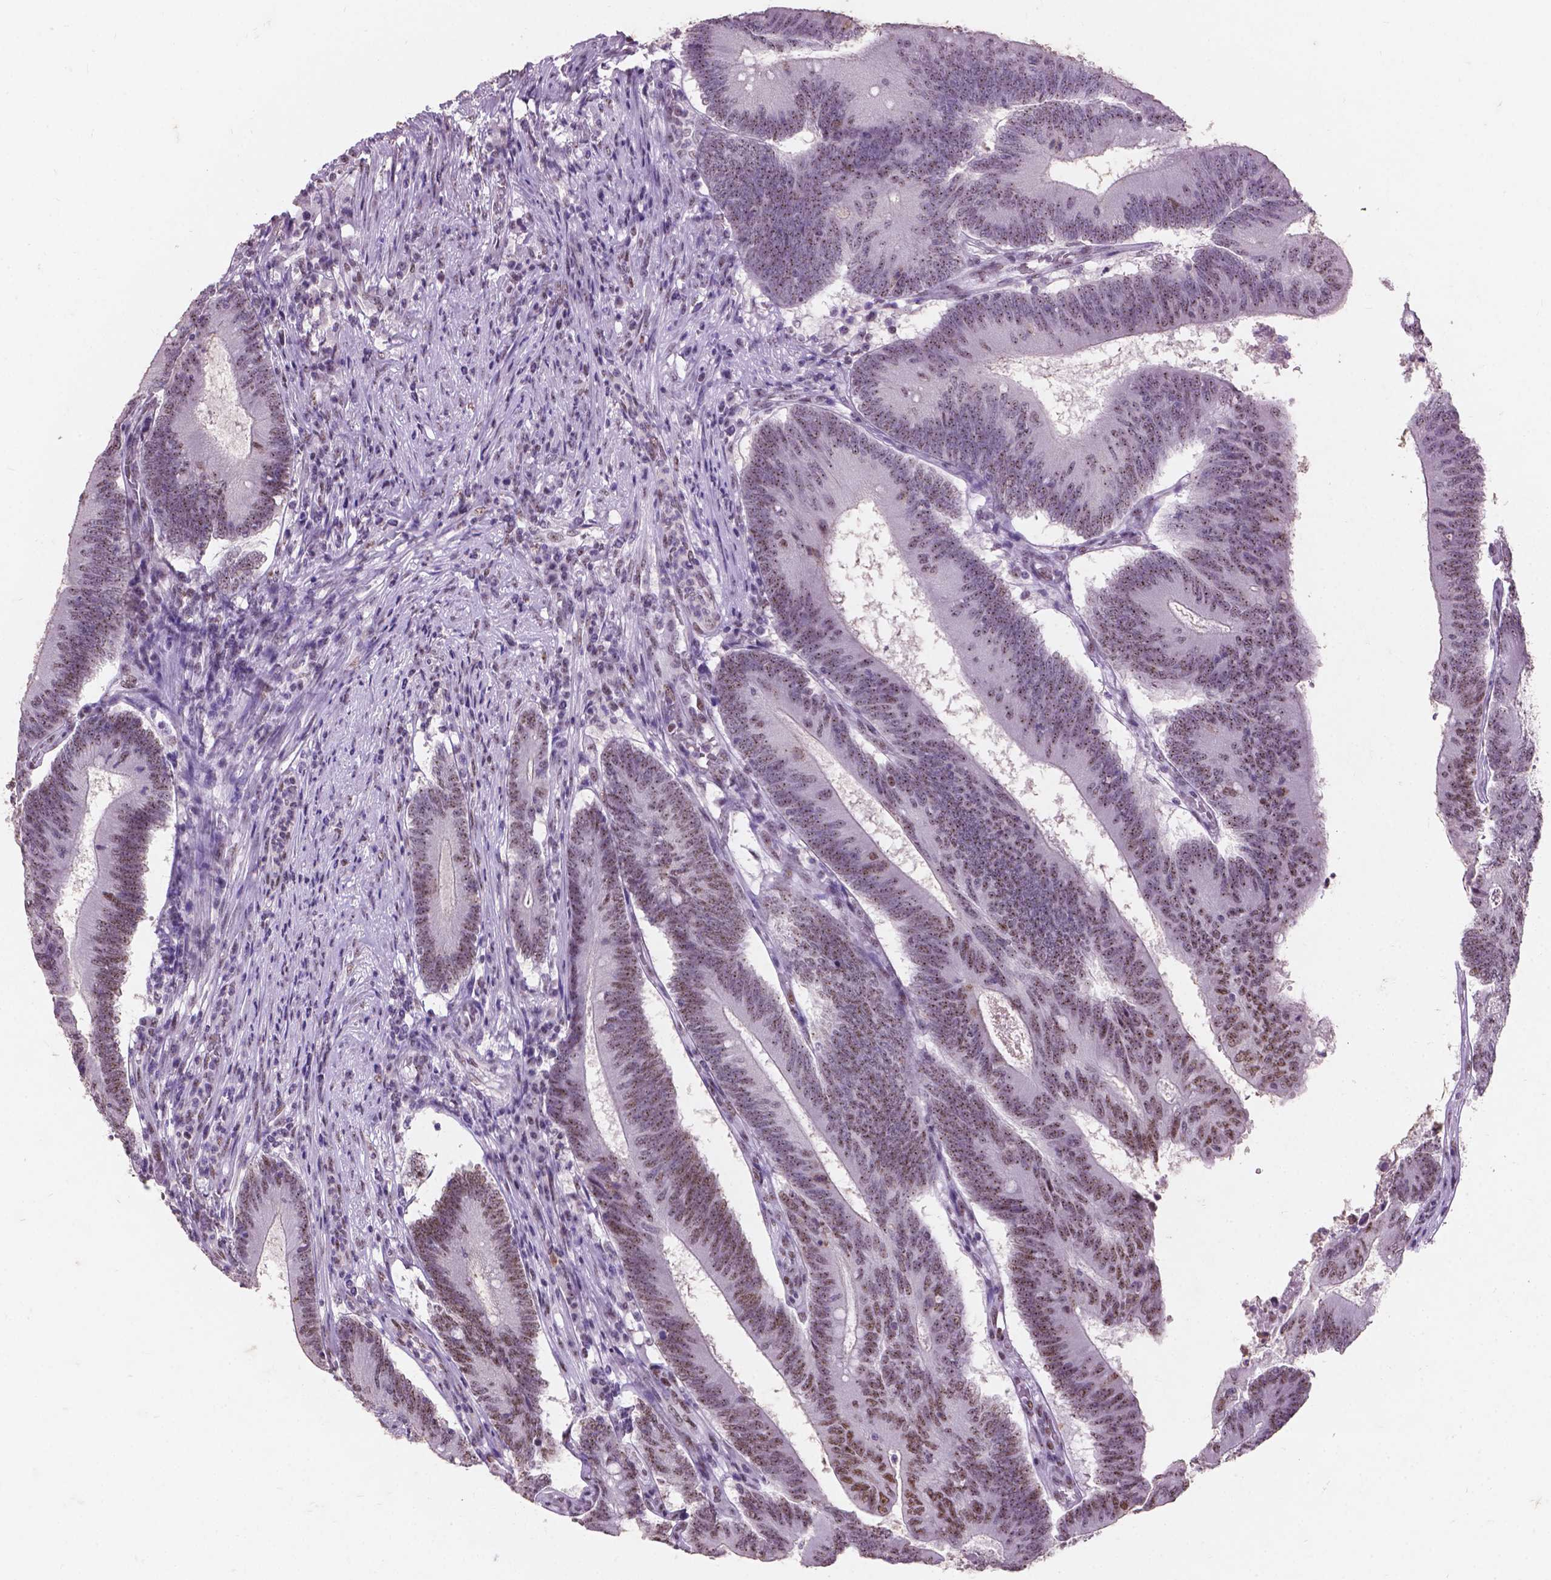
{"staining": {"intensity": "moderate", "quantity": "25%-75%", "location": "nuclear"}, "tissue": "colorectal cancer", "cell_type": "Tumor cells", "image_type": "cancer", "snomed": [{"axis": "morphology", "description": "Adenocarcinoma, NOS"}, {"axis": "topography", "description": "Colon"}], "caption": "Colorectal cancer (adenocarcinoma) tissue displays moderate nuclear expression in approximately 25%-75% of tumor cells, visualized by immunohistochemistry. The staining was performed using DAB, with brown indicating positive protein expression. Nuclei are stained blue with hematoxylin.", "gene": "COIL", "patient": {"sex": "female", "age": 70}}